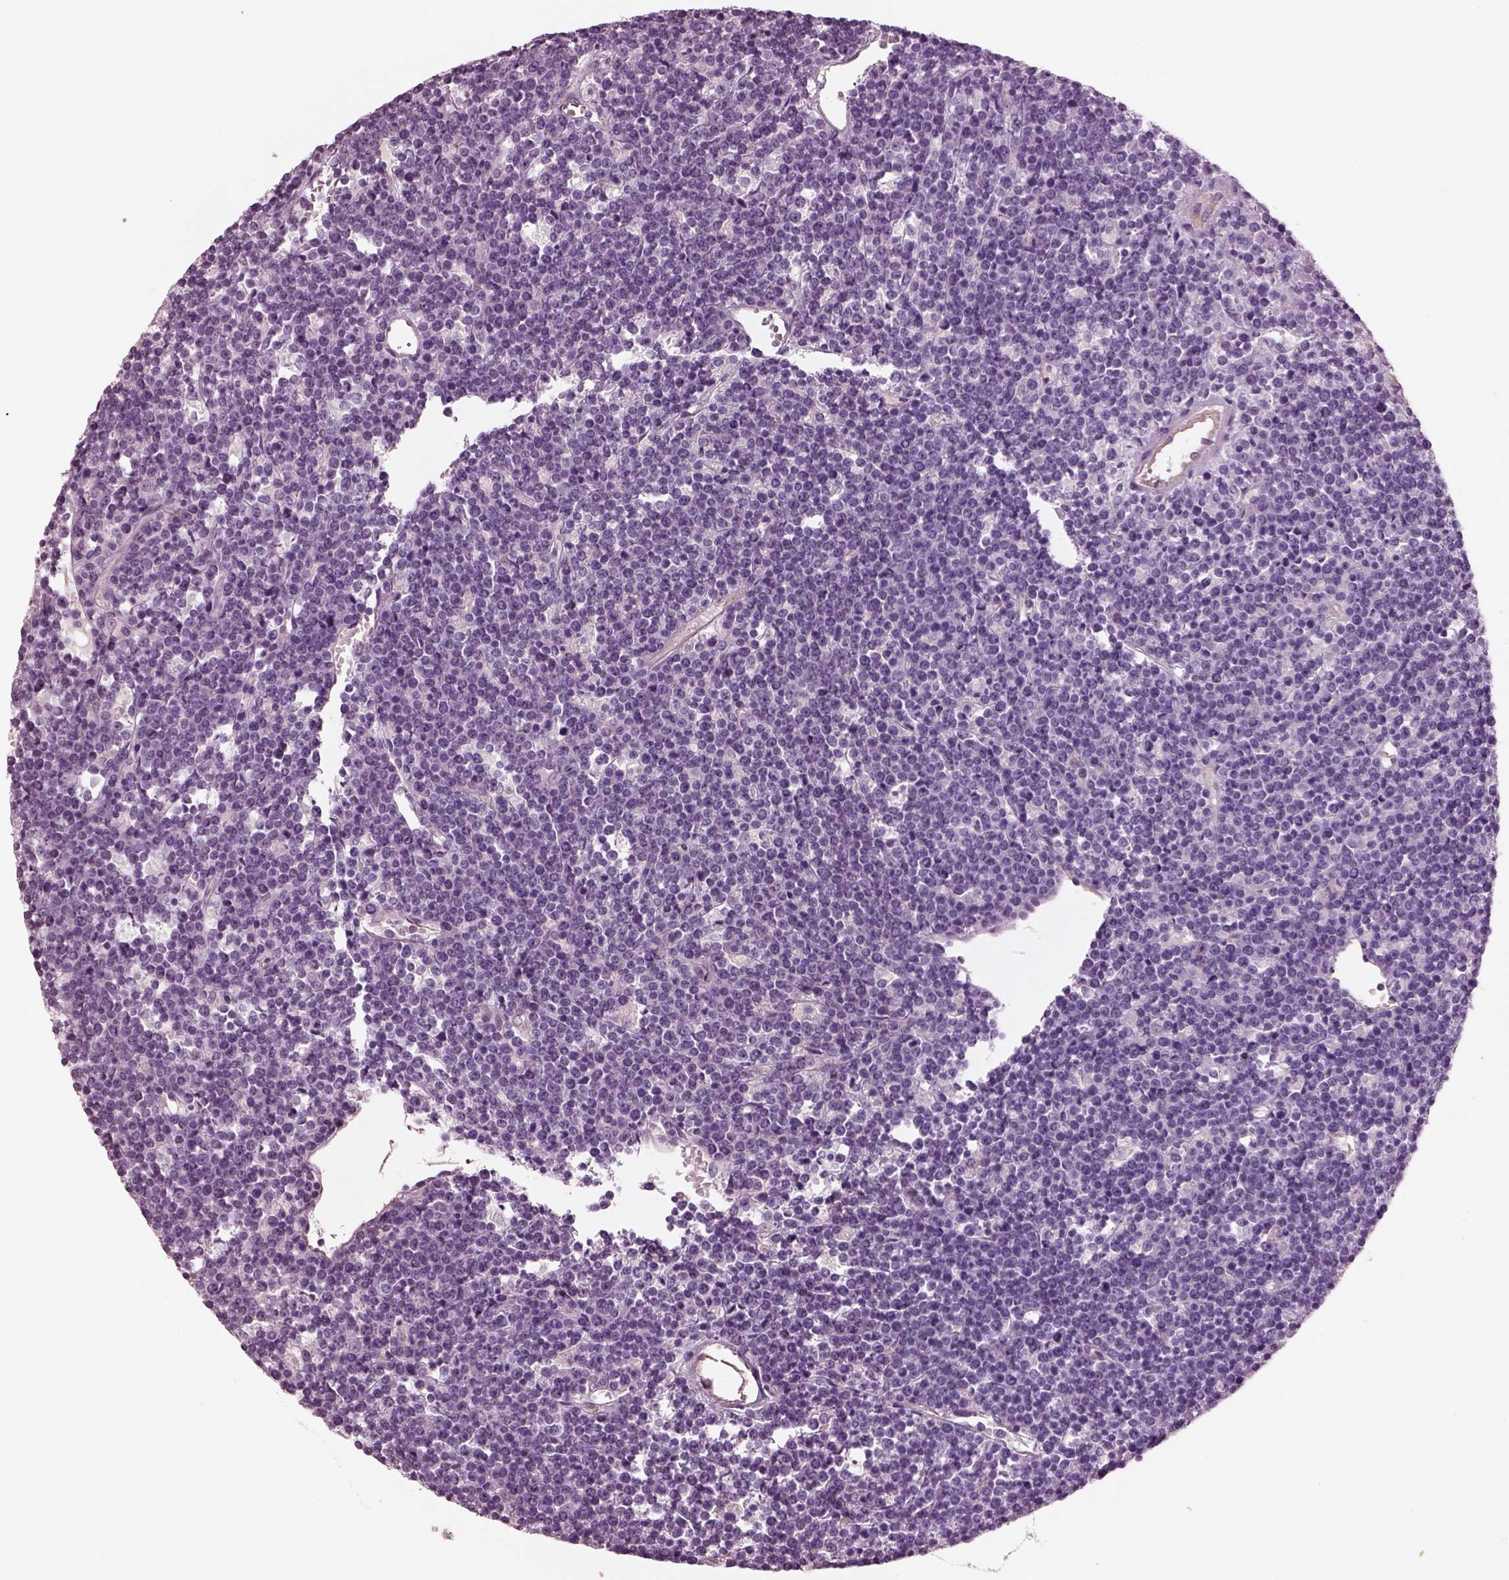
{"staining": {"intensity": "negative", "quantity": "none", "location": "none"}, "tissue": "lymphoma", "cell_type": "Tumor cells", "image_type": "cancer", "snomed": [{"axis": "morphology", "description": "Malignant lymphoma, non-Hodgkin's type, High grade"}, {"axis": "topography", "description": "Ovary"}], "caption": "High-grade malignant lymphoma, non-Hodgkin's type stained for a protein using immunohistochemistry (IHC) demonstrates no positivity tumor cells.", "gene": "IGLL1", "patient": {"sex": "female", "age": 56}}